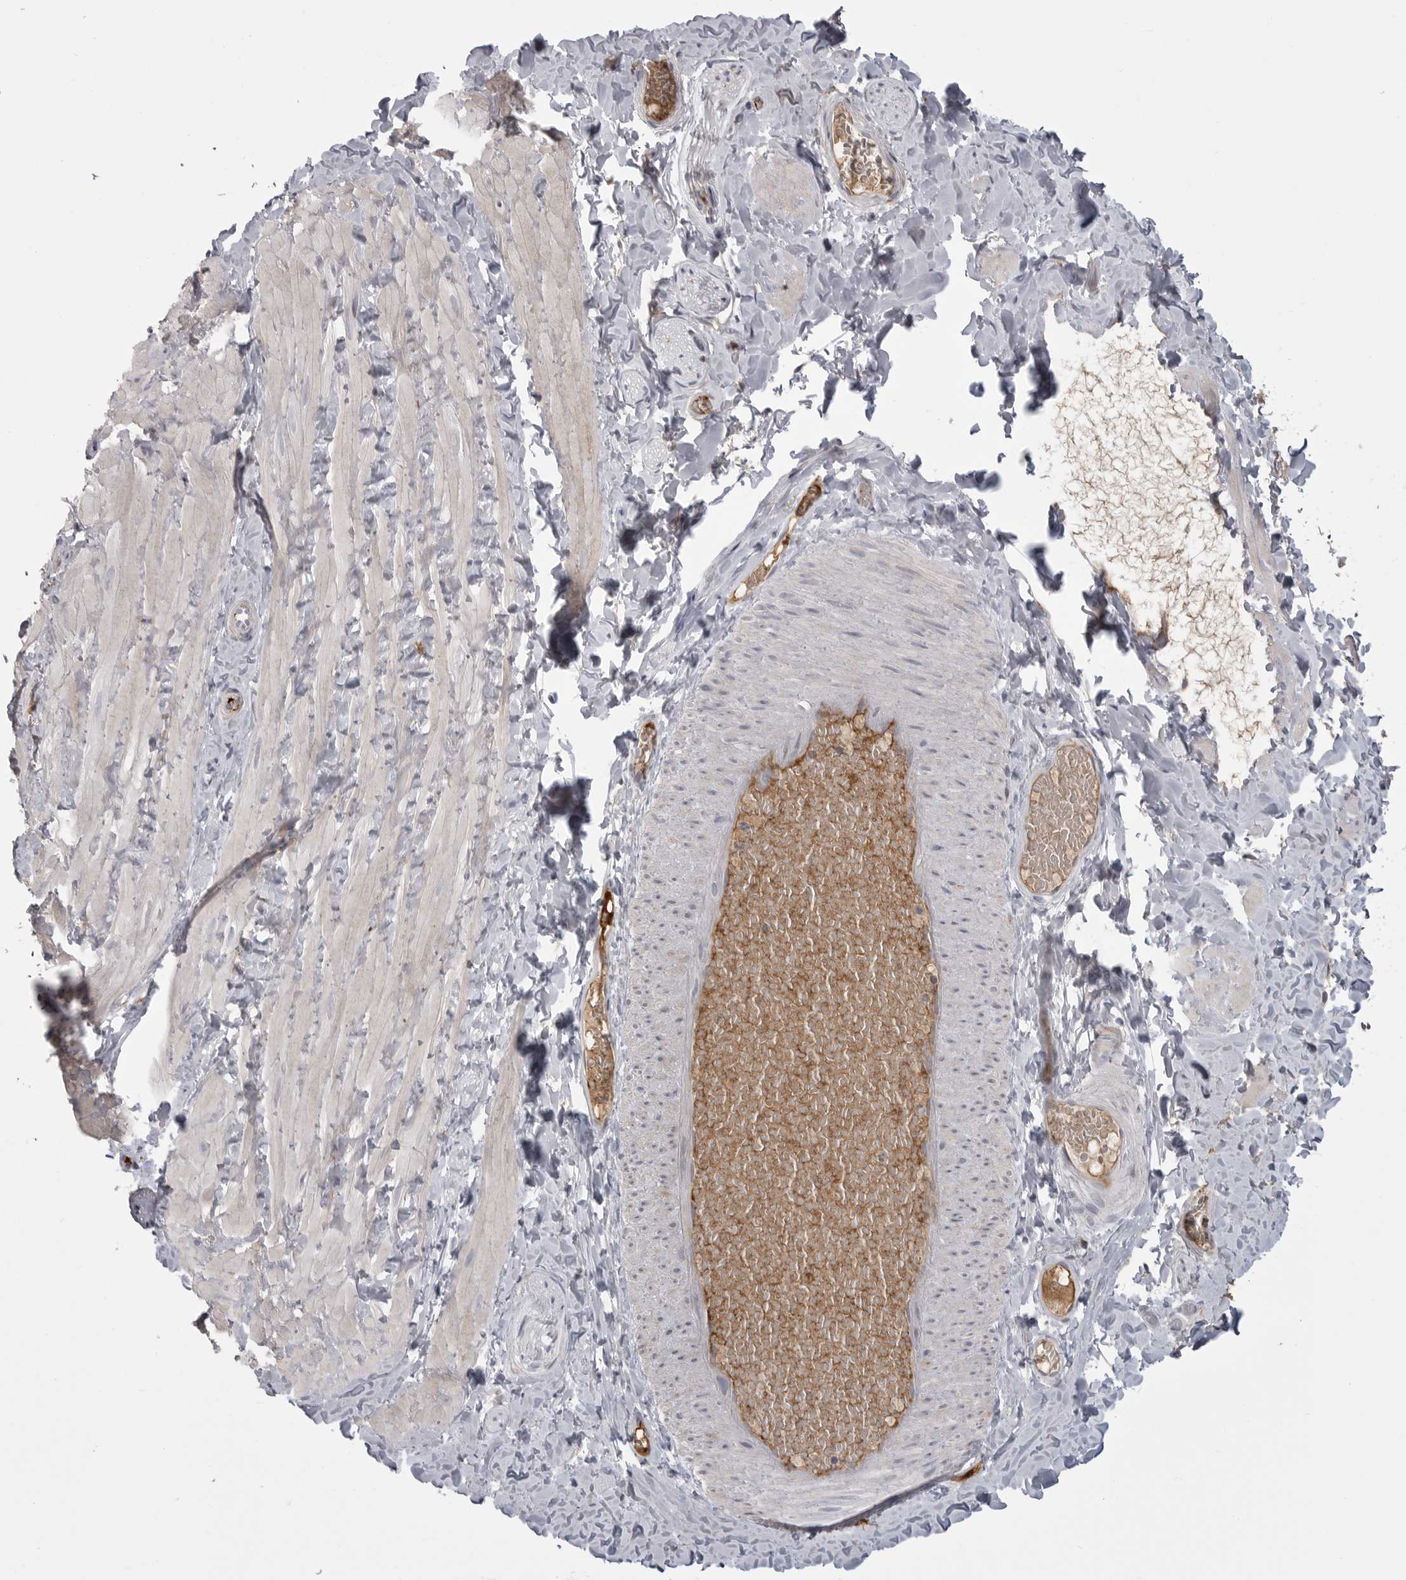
{"staining": {"intensity": "negative", "quantity": "none", "location": "none"}, "tissue": "adipose tissue", "cell_type": "Adipocytes", "image_type": "normal", "snomed": [{"axis": "morphology", "description": "Normal tissue, NOS"}, {"axis": "topography", "description": "Adipose tissue"}, {"axis": "topography", "description": "Vascular tissue"}, {"axis": "topography", "description": "Peripheral nerve tissue"}], "caption": "DAB (3,3'-diaminobenzidine) immunohistochemical staining of normal adipose tissue reveals no significant staining in adipocytes. (Brightfield microscopy of DAB immunohistochemistry at high magnification).", "gene": "SERPING1", "patient": {"sex": "male", "age": 25}}